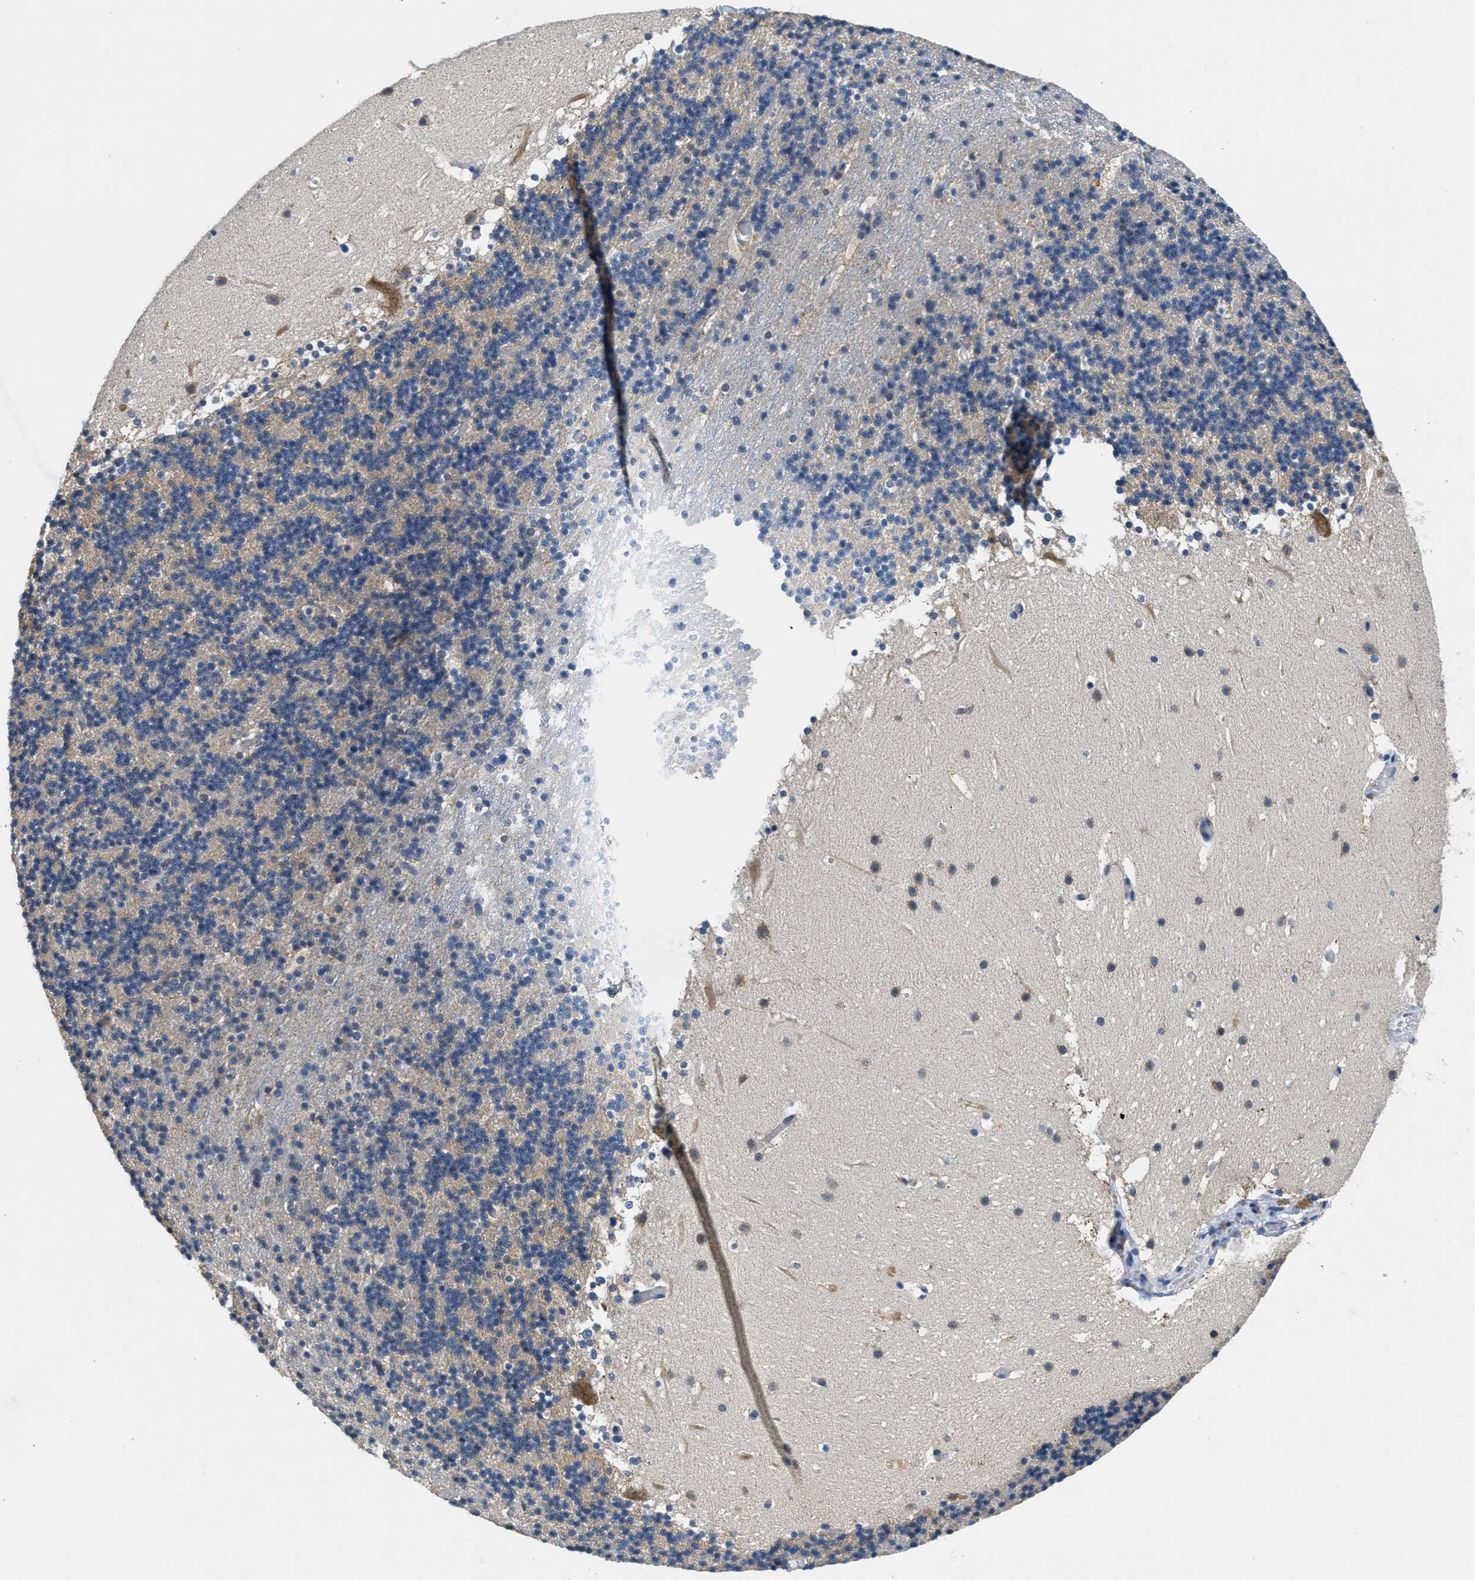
{"staining": {"intensity": "weak", "quantity": ">75%", "location": "cytoplasmic/membranous"}, "tissue": "cerebellum", "cell_type": "Cells in granular layer", "image_type": "normal", "snomed": [{"axis": "morphology", "description": "Normal tissue, NOS"}, {"axis": "topography", "description": "Cerebellum"}], "caption": "The photomicrograph exhibits a brown stain indicating the presence of a protein in the cytoplasmic/membranous of cells in granular layer in cerebellum.", "gene": "DGKE", "patient": {"sex": "male", "age": 45}}